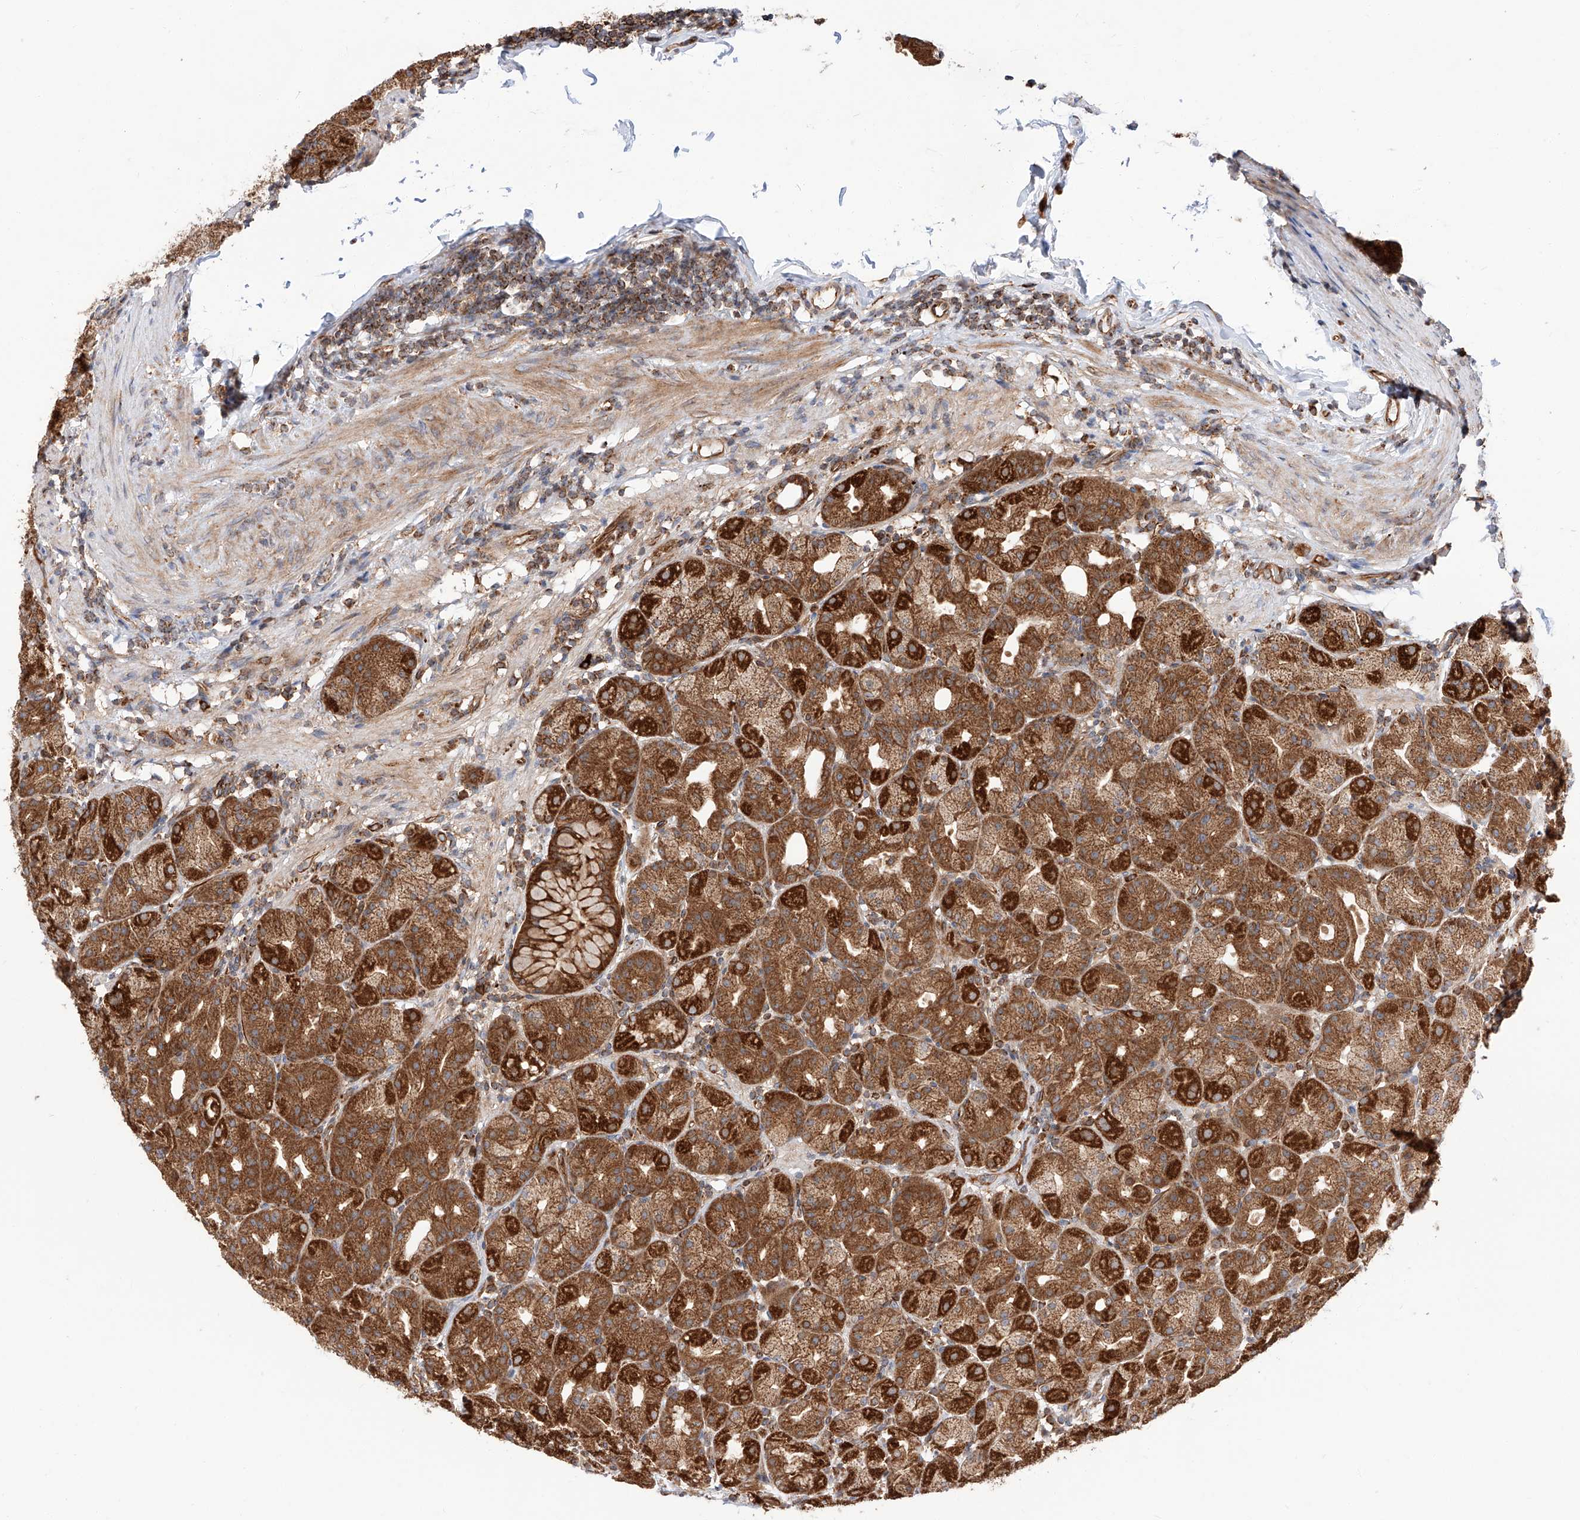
{"staining": {"intensity": "strong", "quantity": ">75%", "location": "cytoplasmic/membranous"}, "tissue": "stomach", "cell_type": "Glandular cells", "image_type": "normal", "snomed": [{"axis": "morphology", "description": "Normal tissue, NOS"}, {"axis": "topography", "description": "Stomach, upper"}], "caption": "Brown immunohistochemical staining in benign human stomach displays strong cytoplasmic/membranous expression in approximately >75% of glandular cells.", "gene": "ISCA2", "patient": {"sex": "male", "age": 68}}